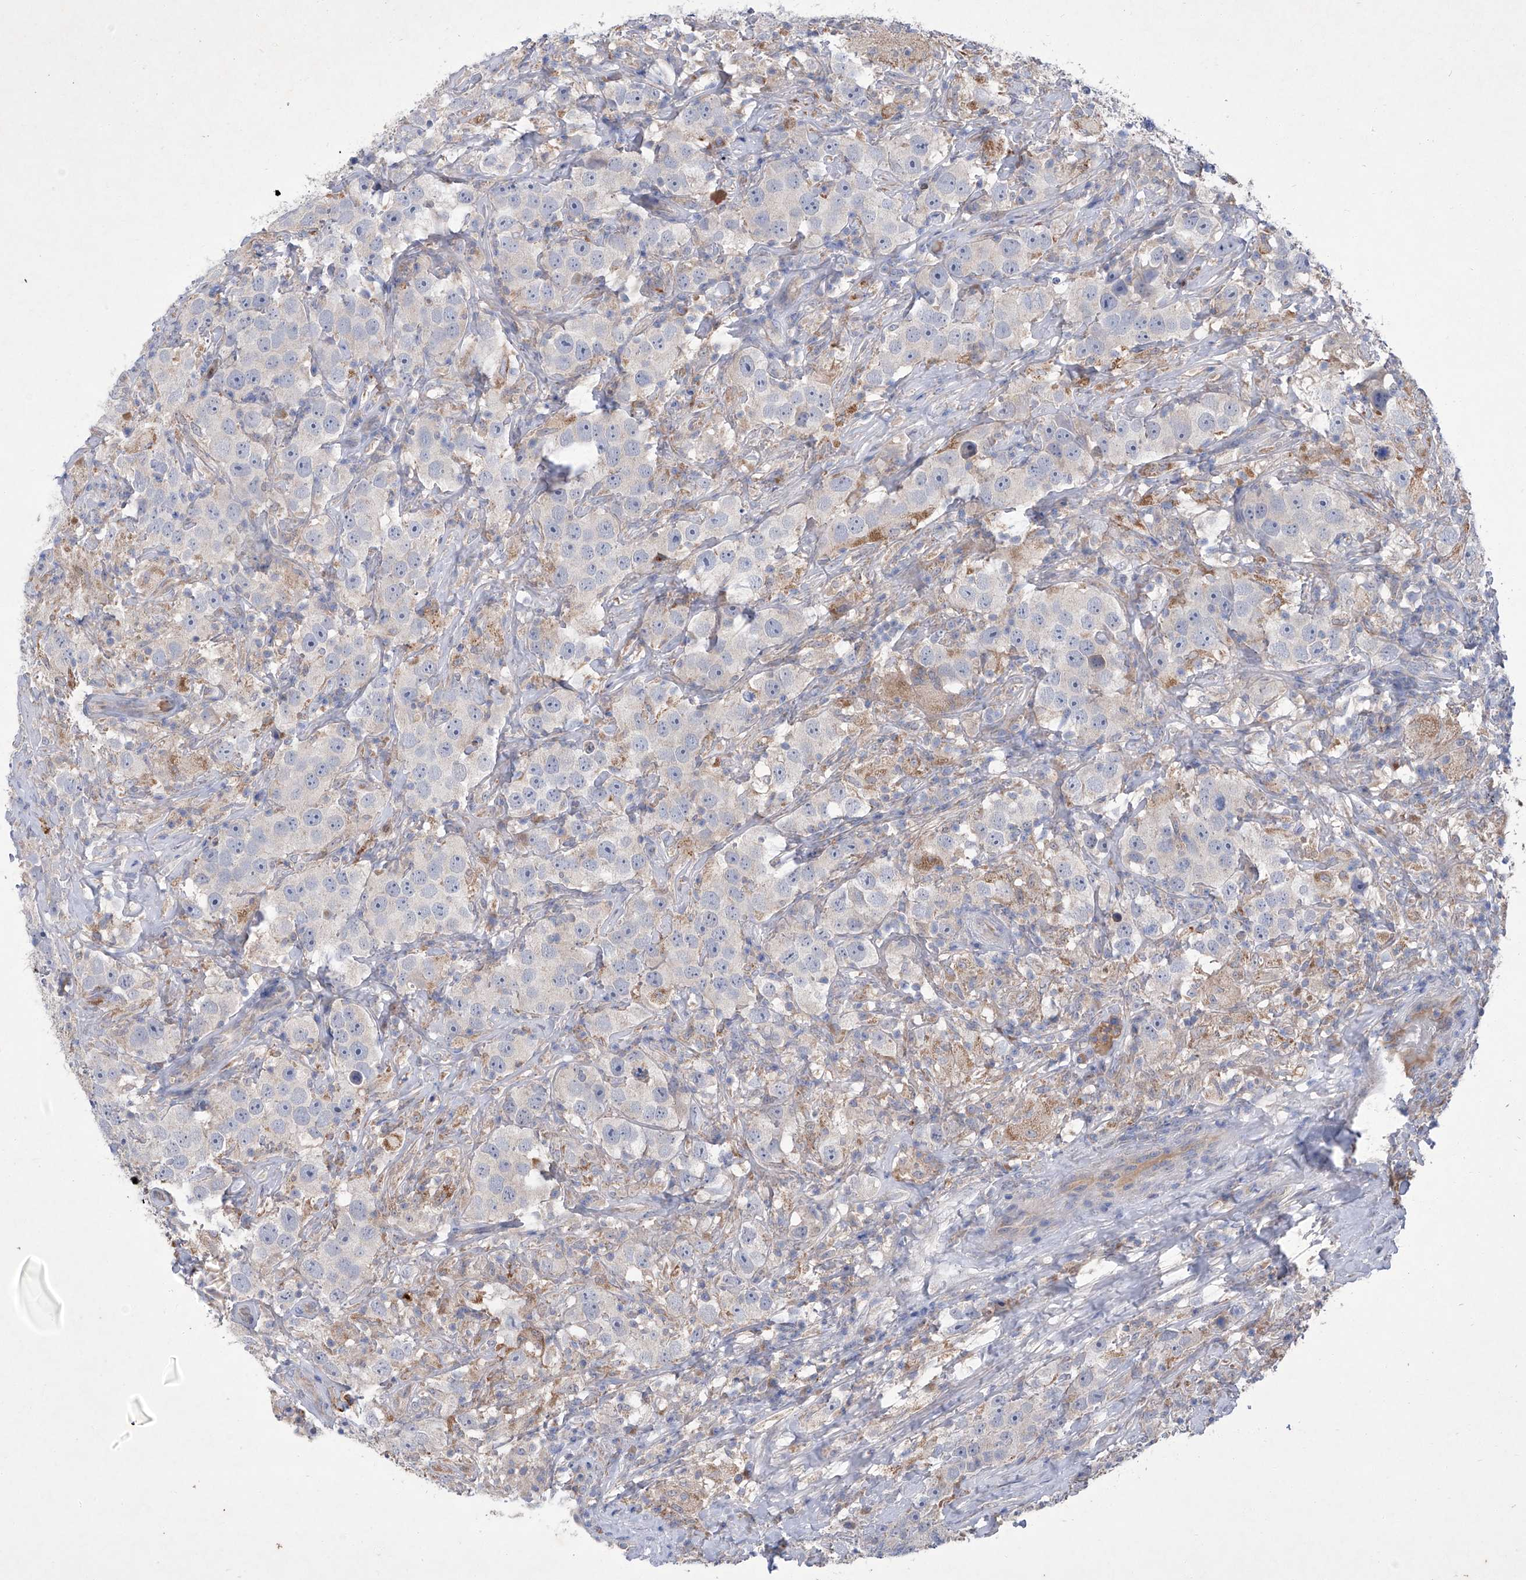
{"staining": {"intensity": "negative", "quantity": "none", "location": "none"}, "tissue": "testis cancer", "cell_type": "Tumor cells", "image_type": "cancer", "snomed": [{"axis": "morphology", "description": "Seminoma, NOS"}, {"axis": "topography", "description": "Testis"}], "caption": "This is a histopathology image of IHC staining of testis seminoma, which shows no positivity in tumor cells. (Stains: DAB IHC with hematoxylin counter stain, Microscopy: brightfield microscopy at high magnification).", "gene": "SBK2", "patient": {"sex": "male", "age": 49}}